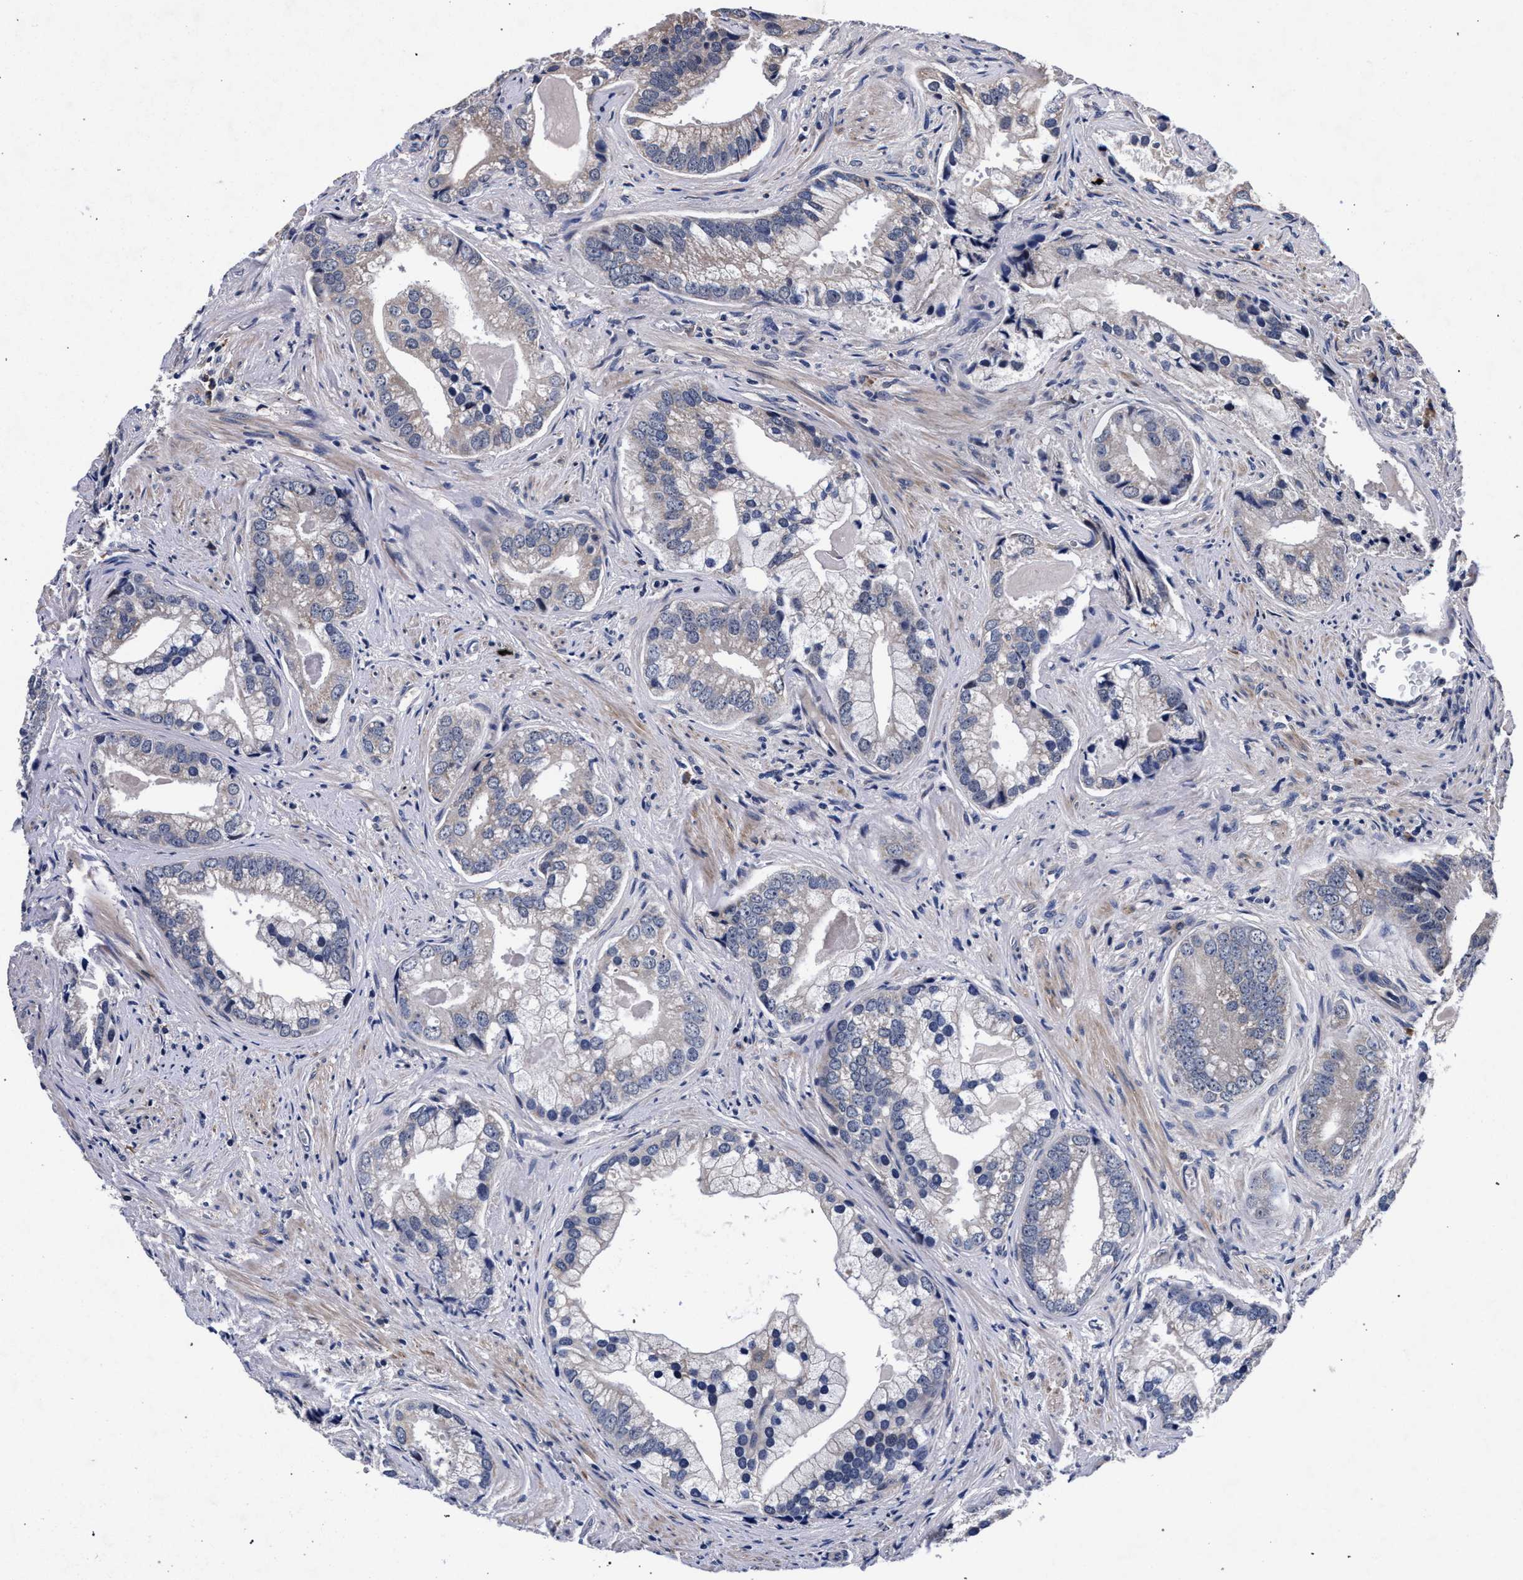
{"staining": {"intensity": "negative", "quantity": "none", "location": "none"}, "tissue": "prostate cancer", "cell_type": "Tumor cells", "image_type": "cancer", "snomed": [{"axis": "morphology", "description": "Adenocarcinoma, Low grade"}, {"axis": "topography", "description": "Prostate"}], "caption": "Human adenocarcinoma (low-grade) (prostate) stained for a protein using immunohistochemistry (IHC) shows no staining in tumor cells.", "gene": "CFAP95", "patient": {"sex": "male", "age": 71}}